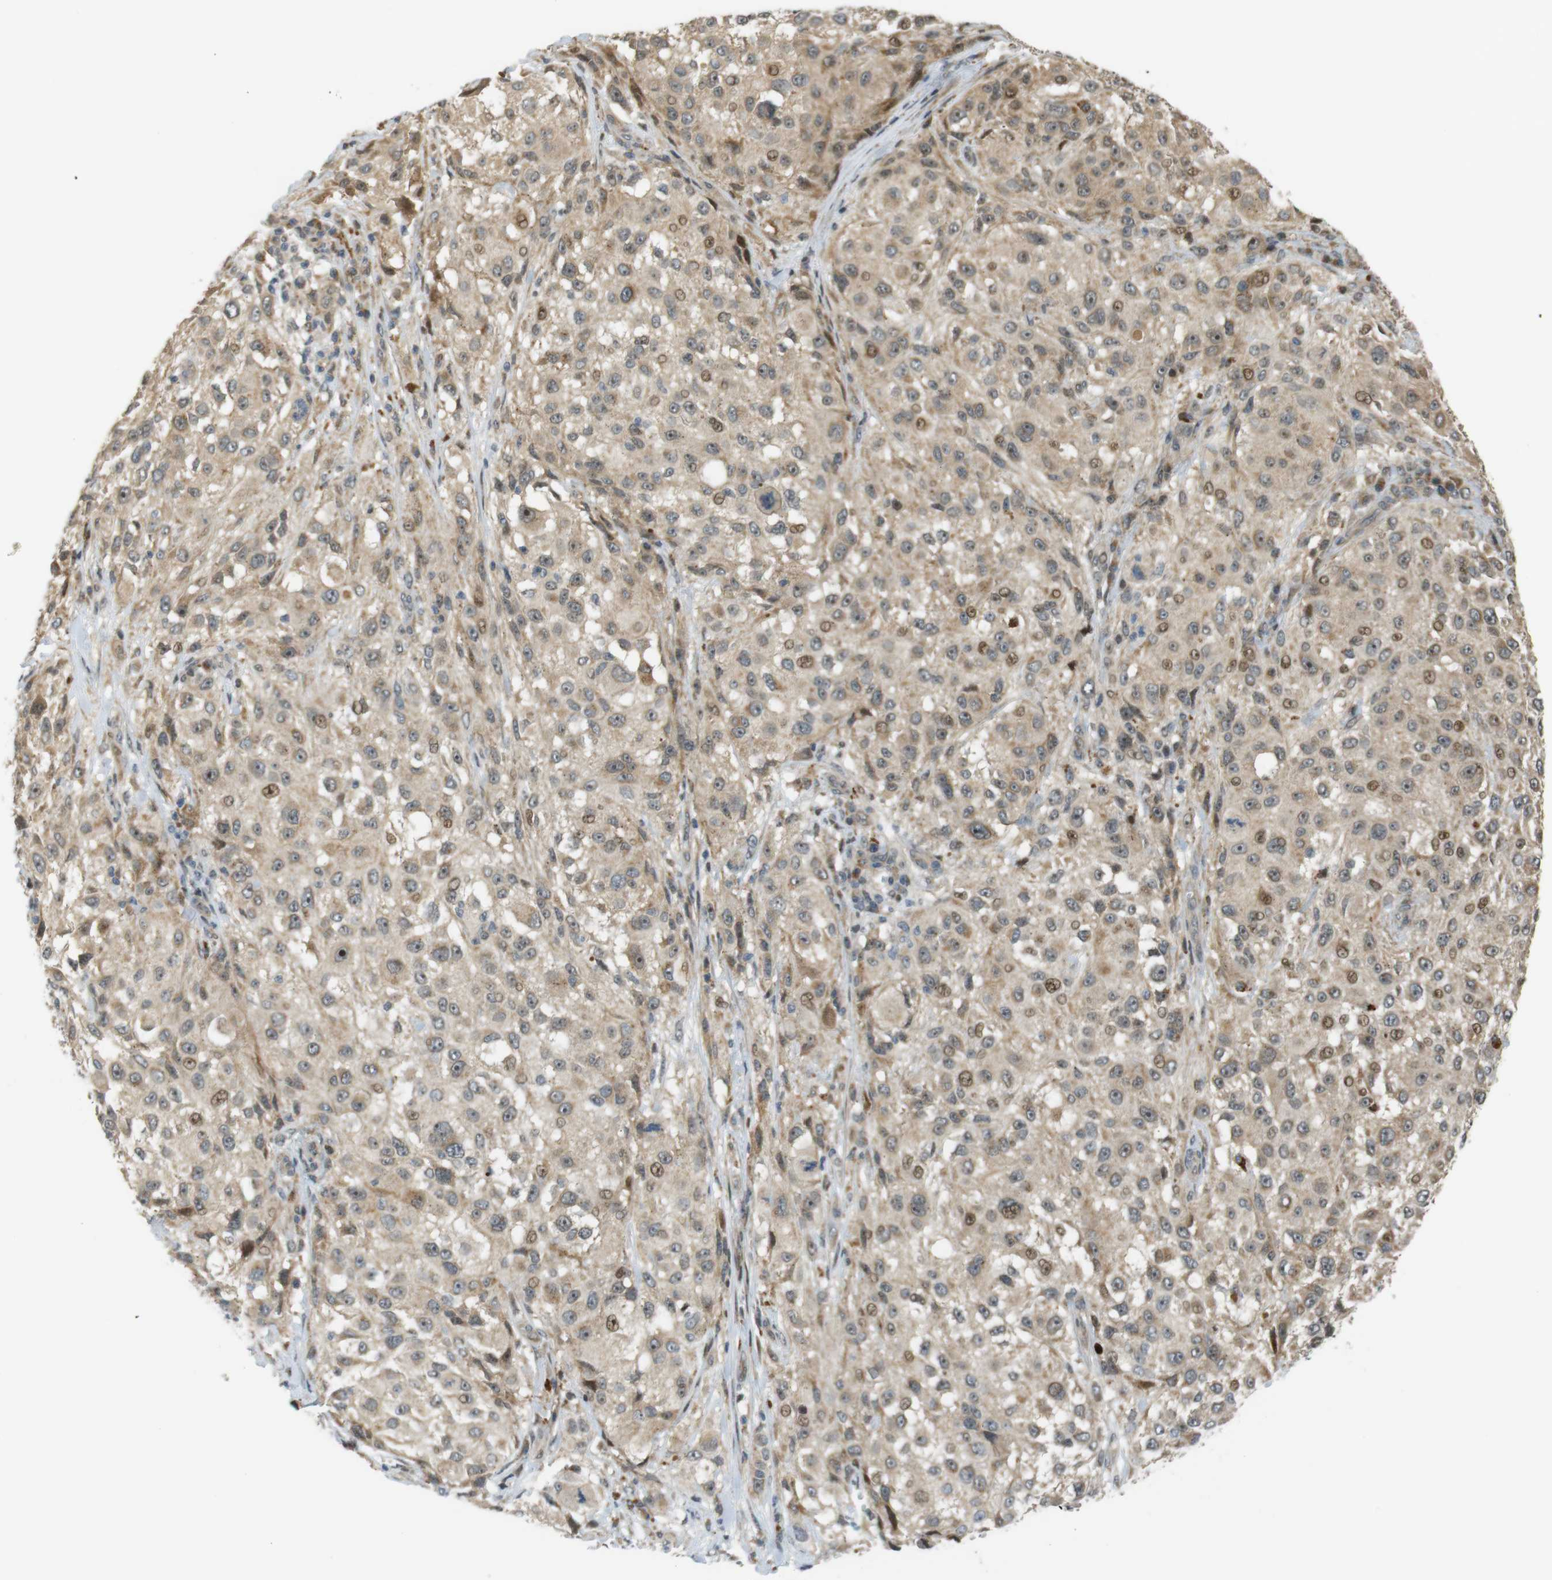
{"staining": {"intensity": "weak", "quantity": ">75%", "location": "cytoplasmic/membranous,nuclear"}, "tissue": "melanoma", "cell_type": "Tumor cells", "image_type": "cancer", "snomed": [{"axis": "morphology", "description": "Necrosis, NOS"}, {"axis": "morphology", "description": "Malignant melanoma, NOS"}, {"axis": "topography", "description": "Skin"}], "caption": "Protein analysis of melanoma tissue exhibits weak cytoplasmic/membranous and nuclear positivity in about >75% of tumor cells.", "gene": "TSPAN9", "patient": {"sex": "female", "age": 87}}